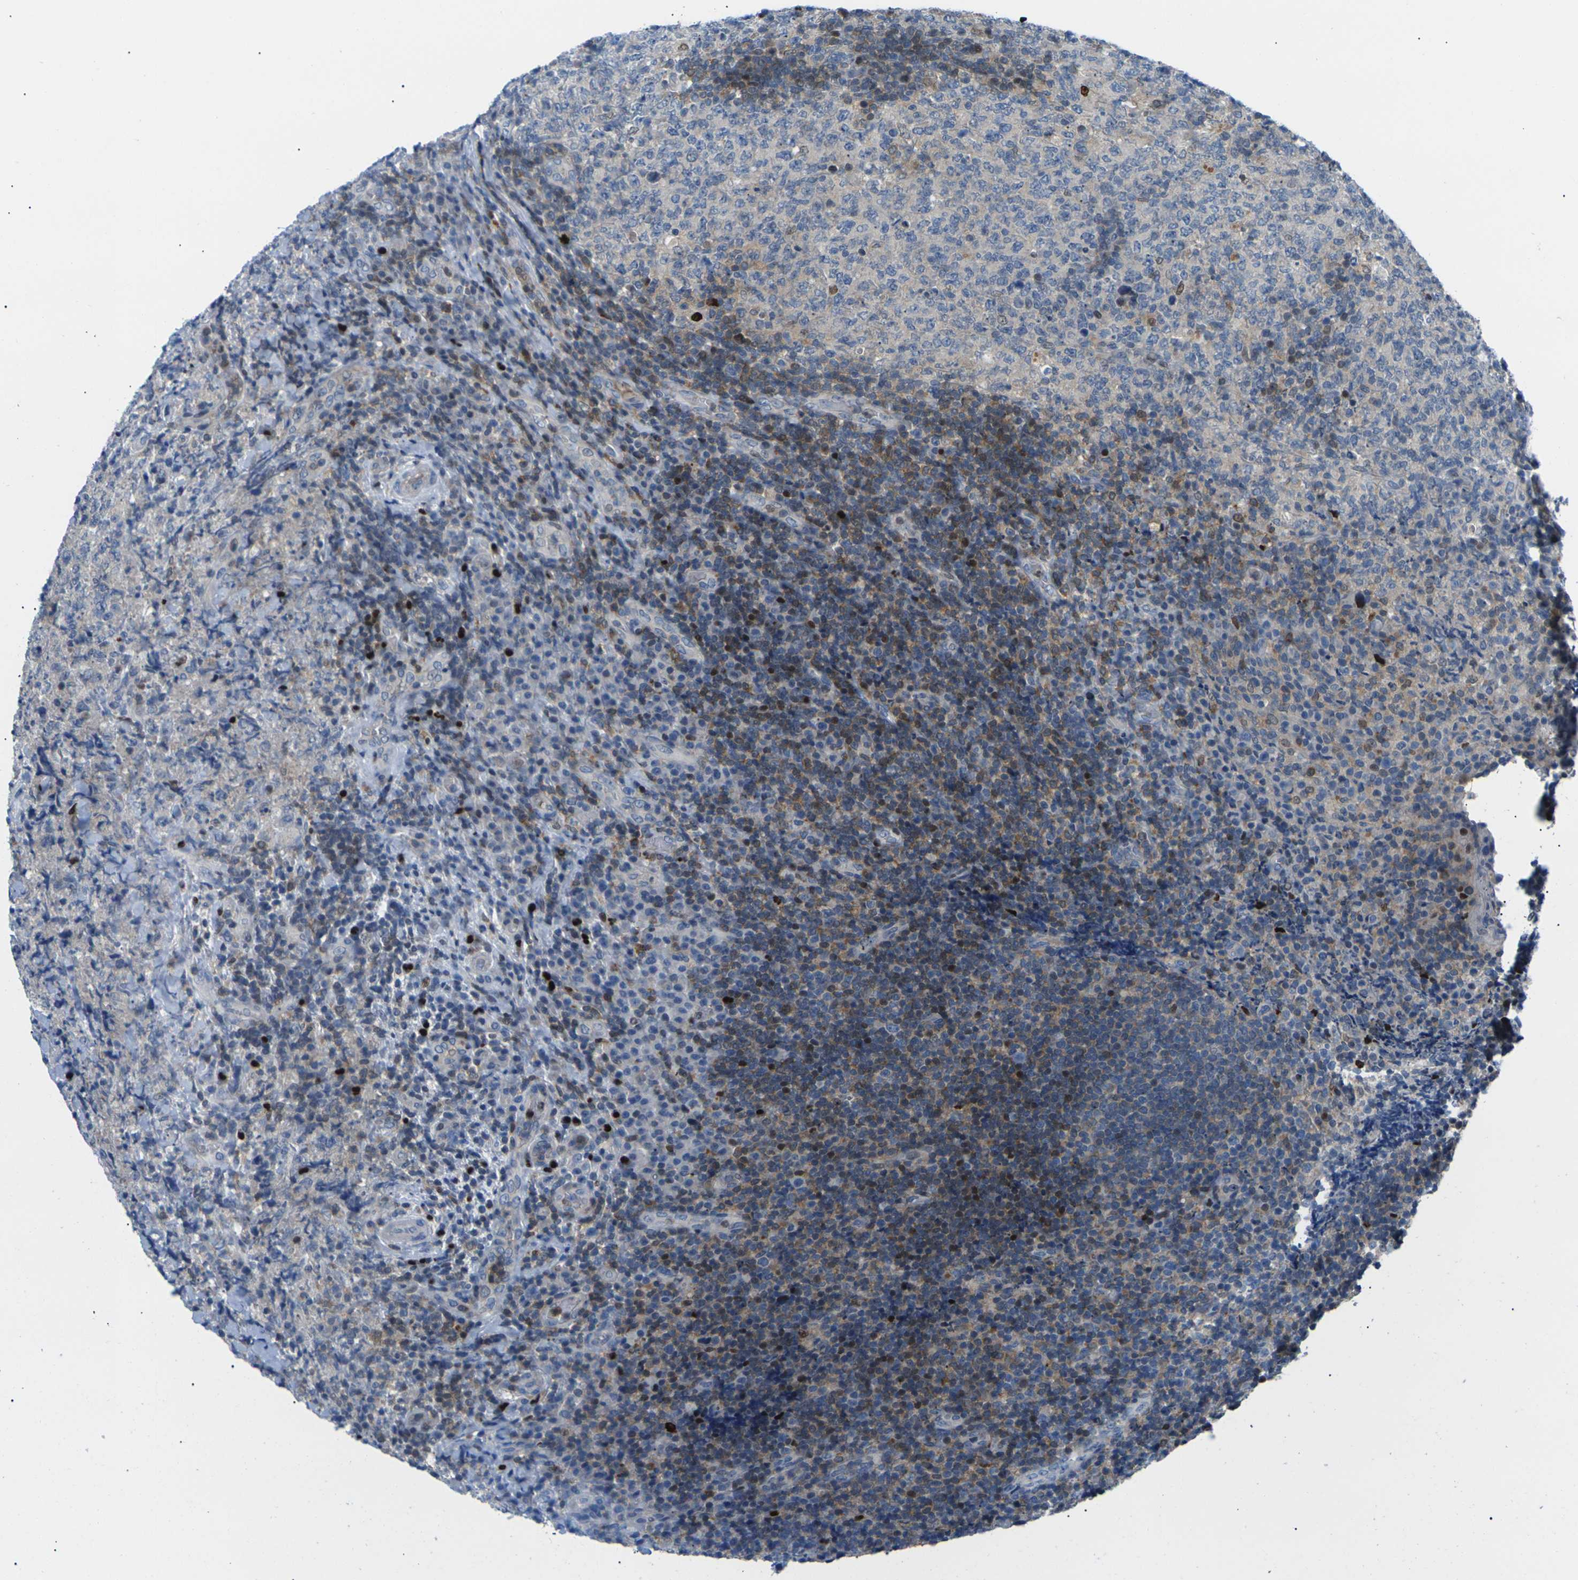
{"staining": {"intensity": "moderate", "quantity": "<25%", "location": "cytoplasmic/membranous"}, "tissue": "lymphoma", "cell_type": "Tumor cells", "image_type": "cancer", "snomed": [{"axis": "morphology", "description": "Malignant lymphoma, non-Hodgkin's type, High grade"}, {"axis": "topography", "description": "Tonsil"}], "caption": "About <25% of tumor cells in human high-grade malignant lymphoma, non-Hodgkin's type reveal moderate cytoplasmic/membranous protein expression as visualized by brown immunohistochemical staining.", "gene": "RPS6KA3", "patient": {"sex": "female", "age": 36}}